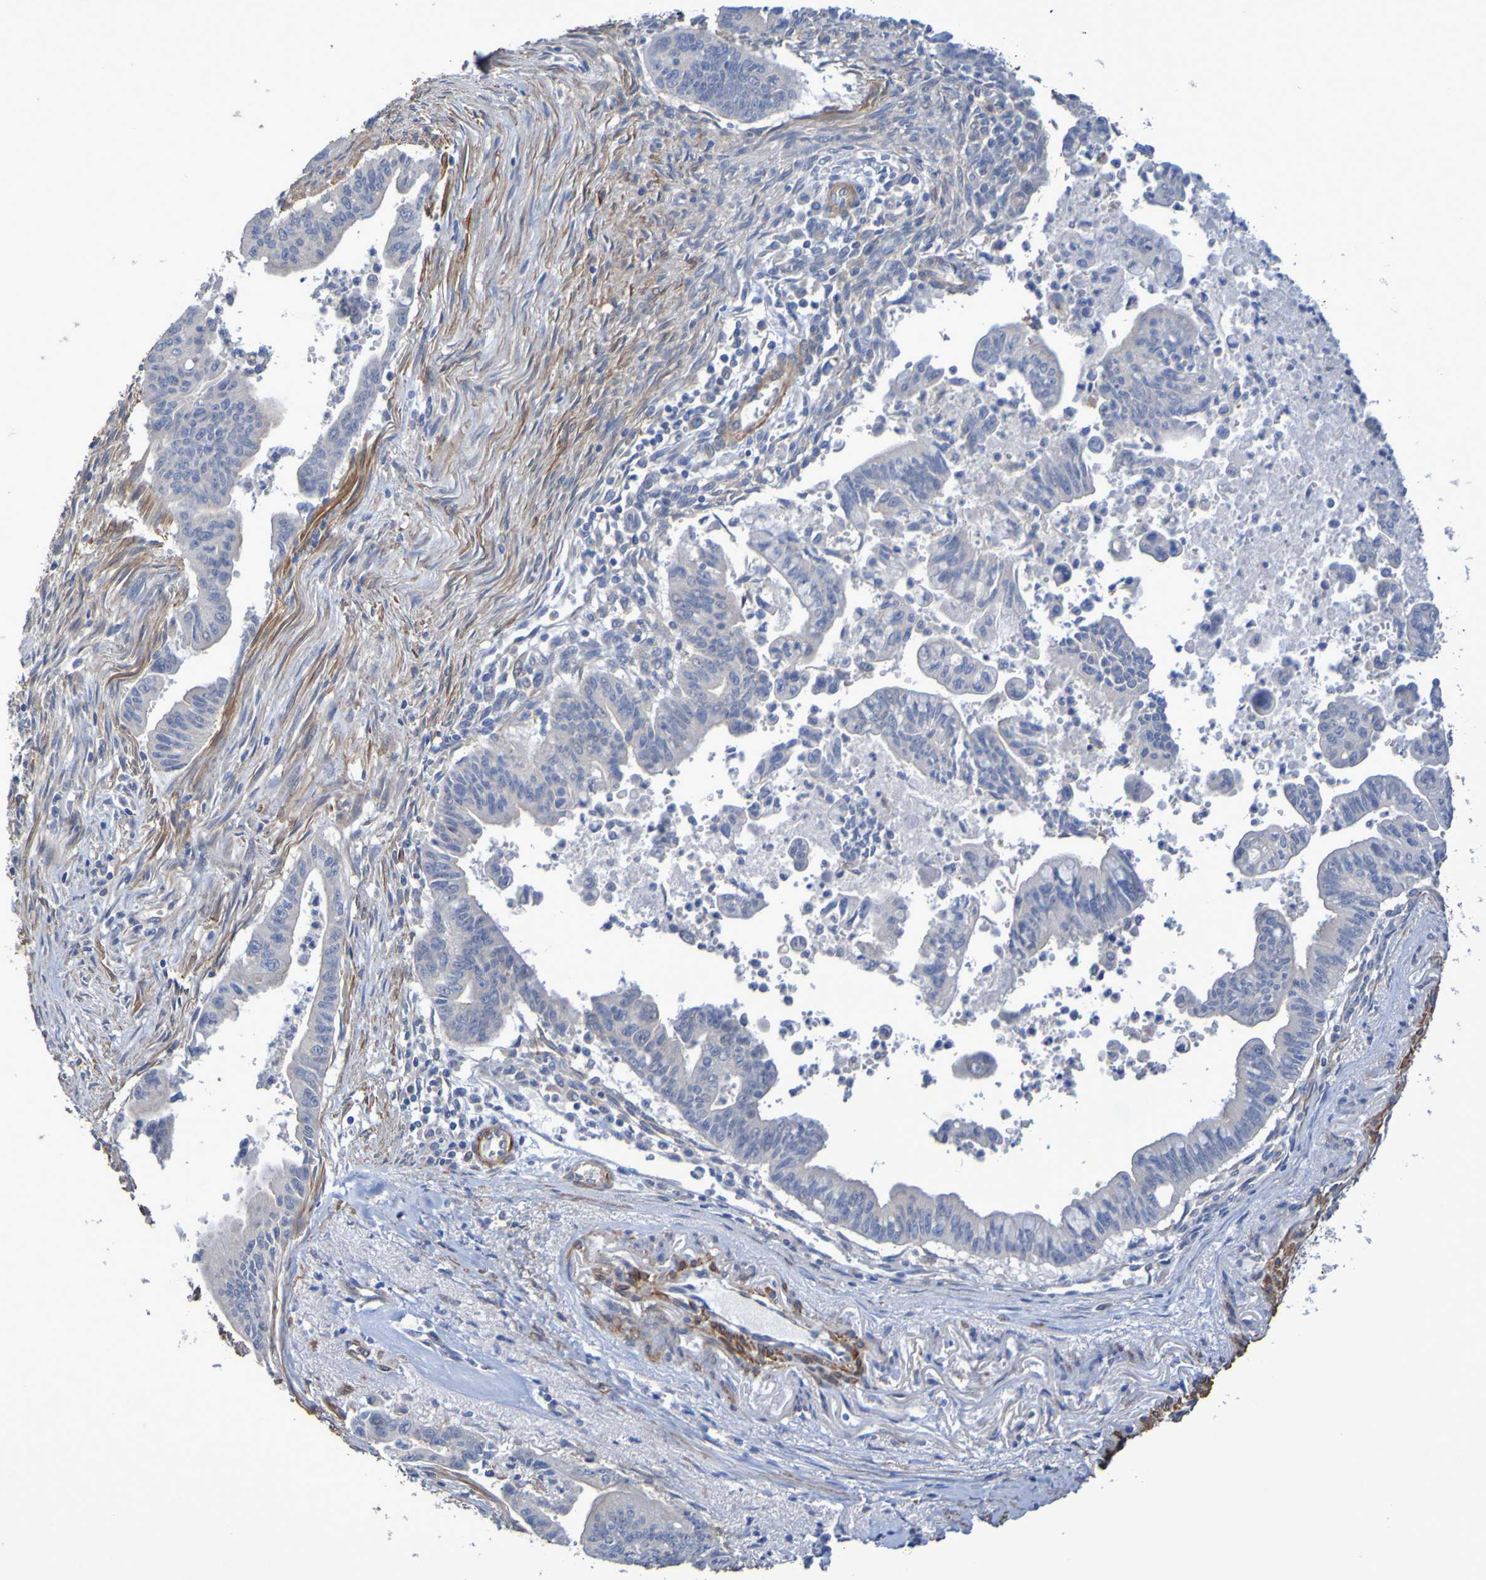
{"staining": {"intensity": "weak", "quantity": "25%-75%", "location": "cytoplasmic/membranous"}, "tissue": "pancreatic cancer", "cell_type": "Tumor cells", "image_type": "cancer", "snomed": [{"axis": "morphology", "description": "Adenocarcinoma, NOS"}, {"axis": "topography", "description": "Pancreas"}], "caption": "Immunohistochemistry (IHC) of human adenocarcinoma (pancreatic) displays low levels of weak cytoplasmic/membranous expression in approximately 25%-75% of tumor cells.", "gene": "SRPRB", "patient": {"sex": "male", "age": 70}}